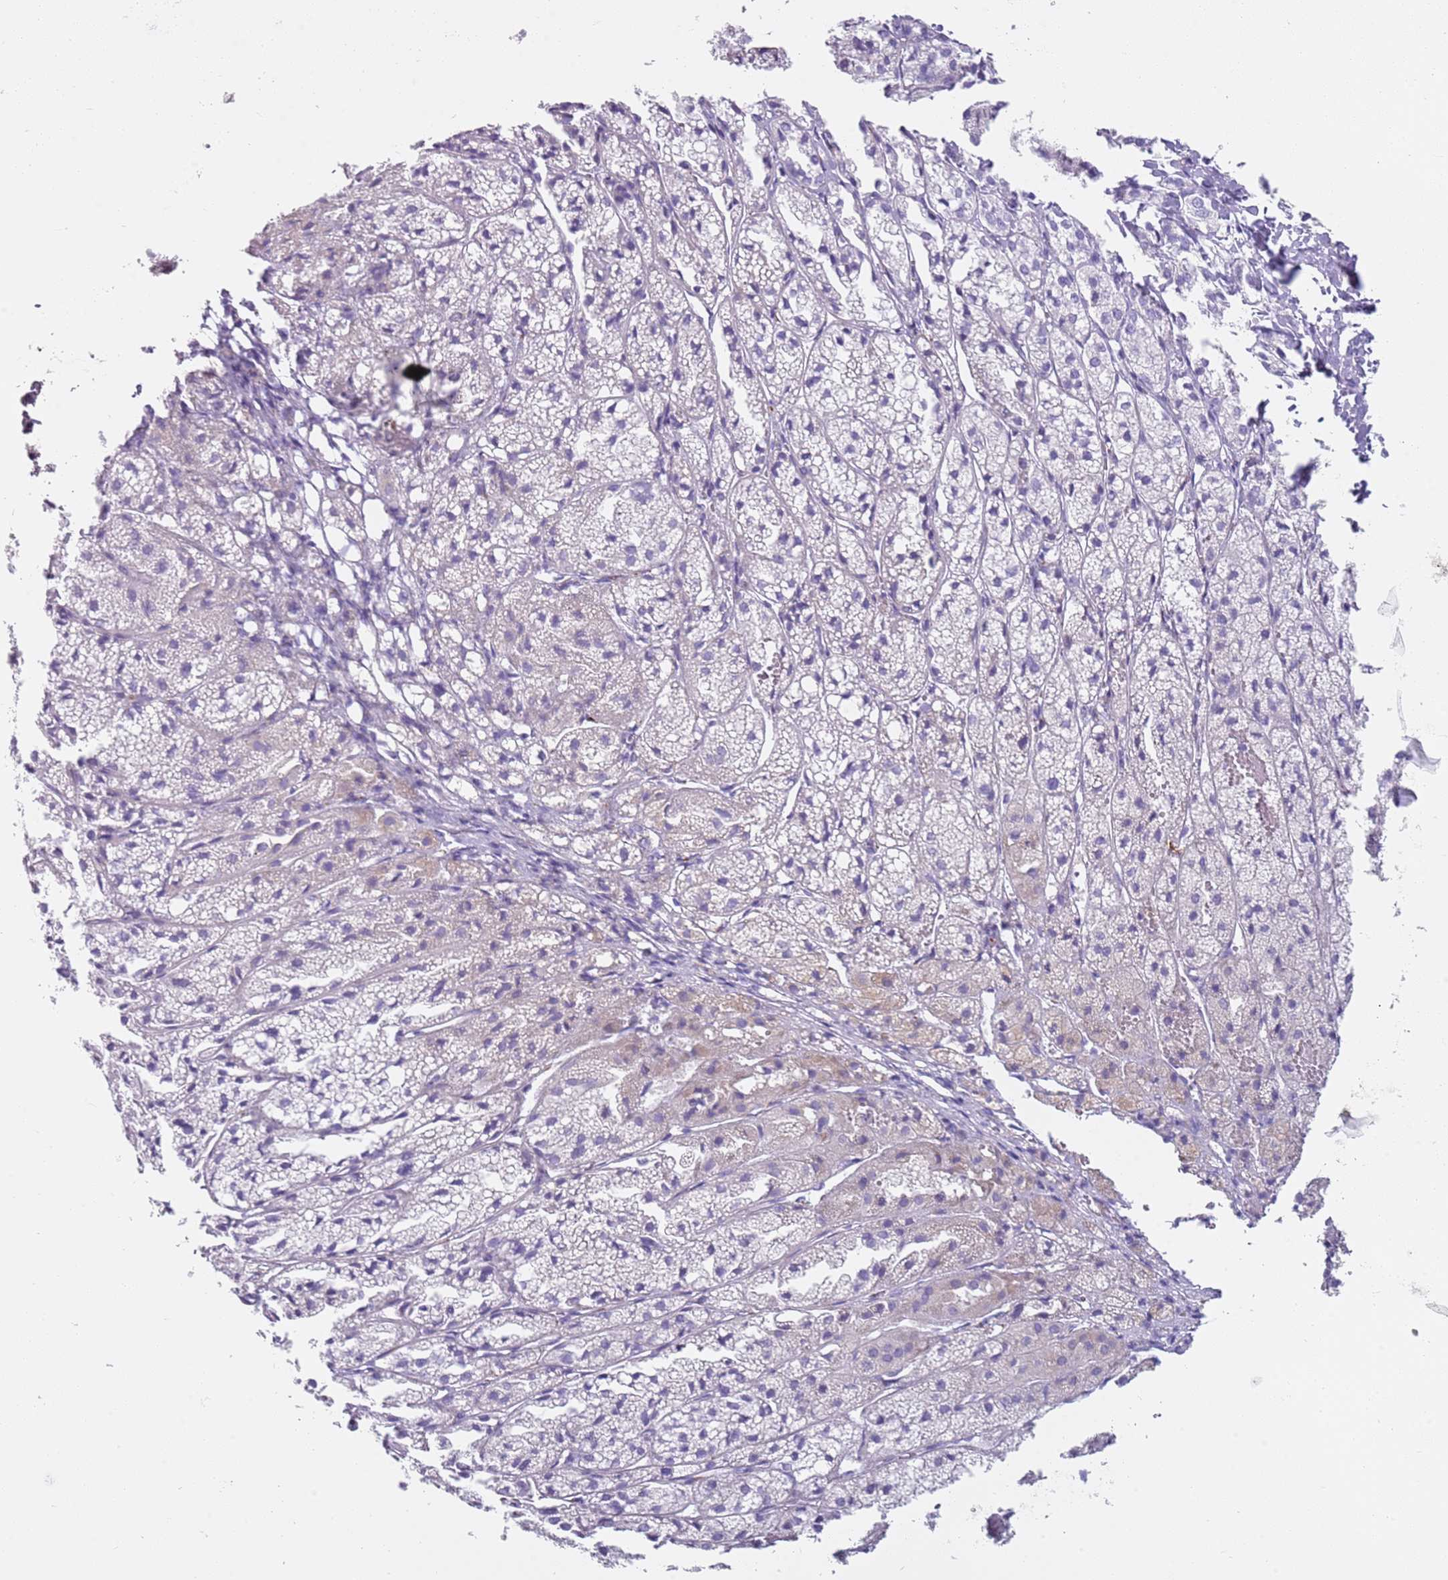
{"staining": {"intensity": "negative", "quantity": "none", "location": "none"}, "tissue": "adrenal gland", "cell_type": "Glandular cells", "image_type": "normal", "snomed": [{"axis": "morphology", "description": "Normal tissue, NOS"}, {"axis": "topography", "description": "Adrenal gland"}], "caption": "IHC photomicrograph of benign adrenal gland stained for a protein (brown), which demonstrates no positivity in glandular cells.", "gene": "CD177", "patient": {"sex": "female", "age": 44}}